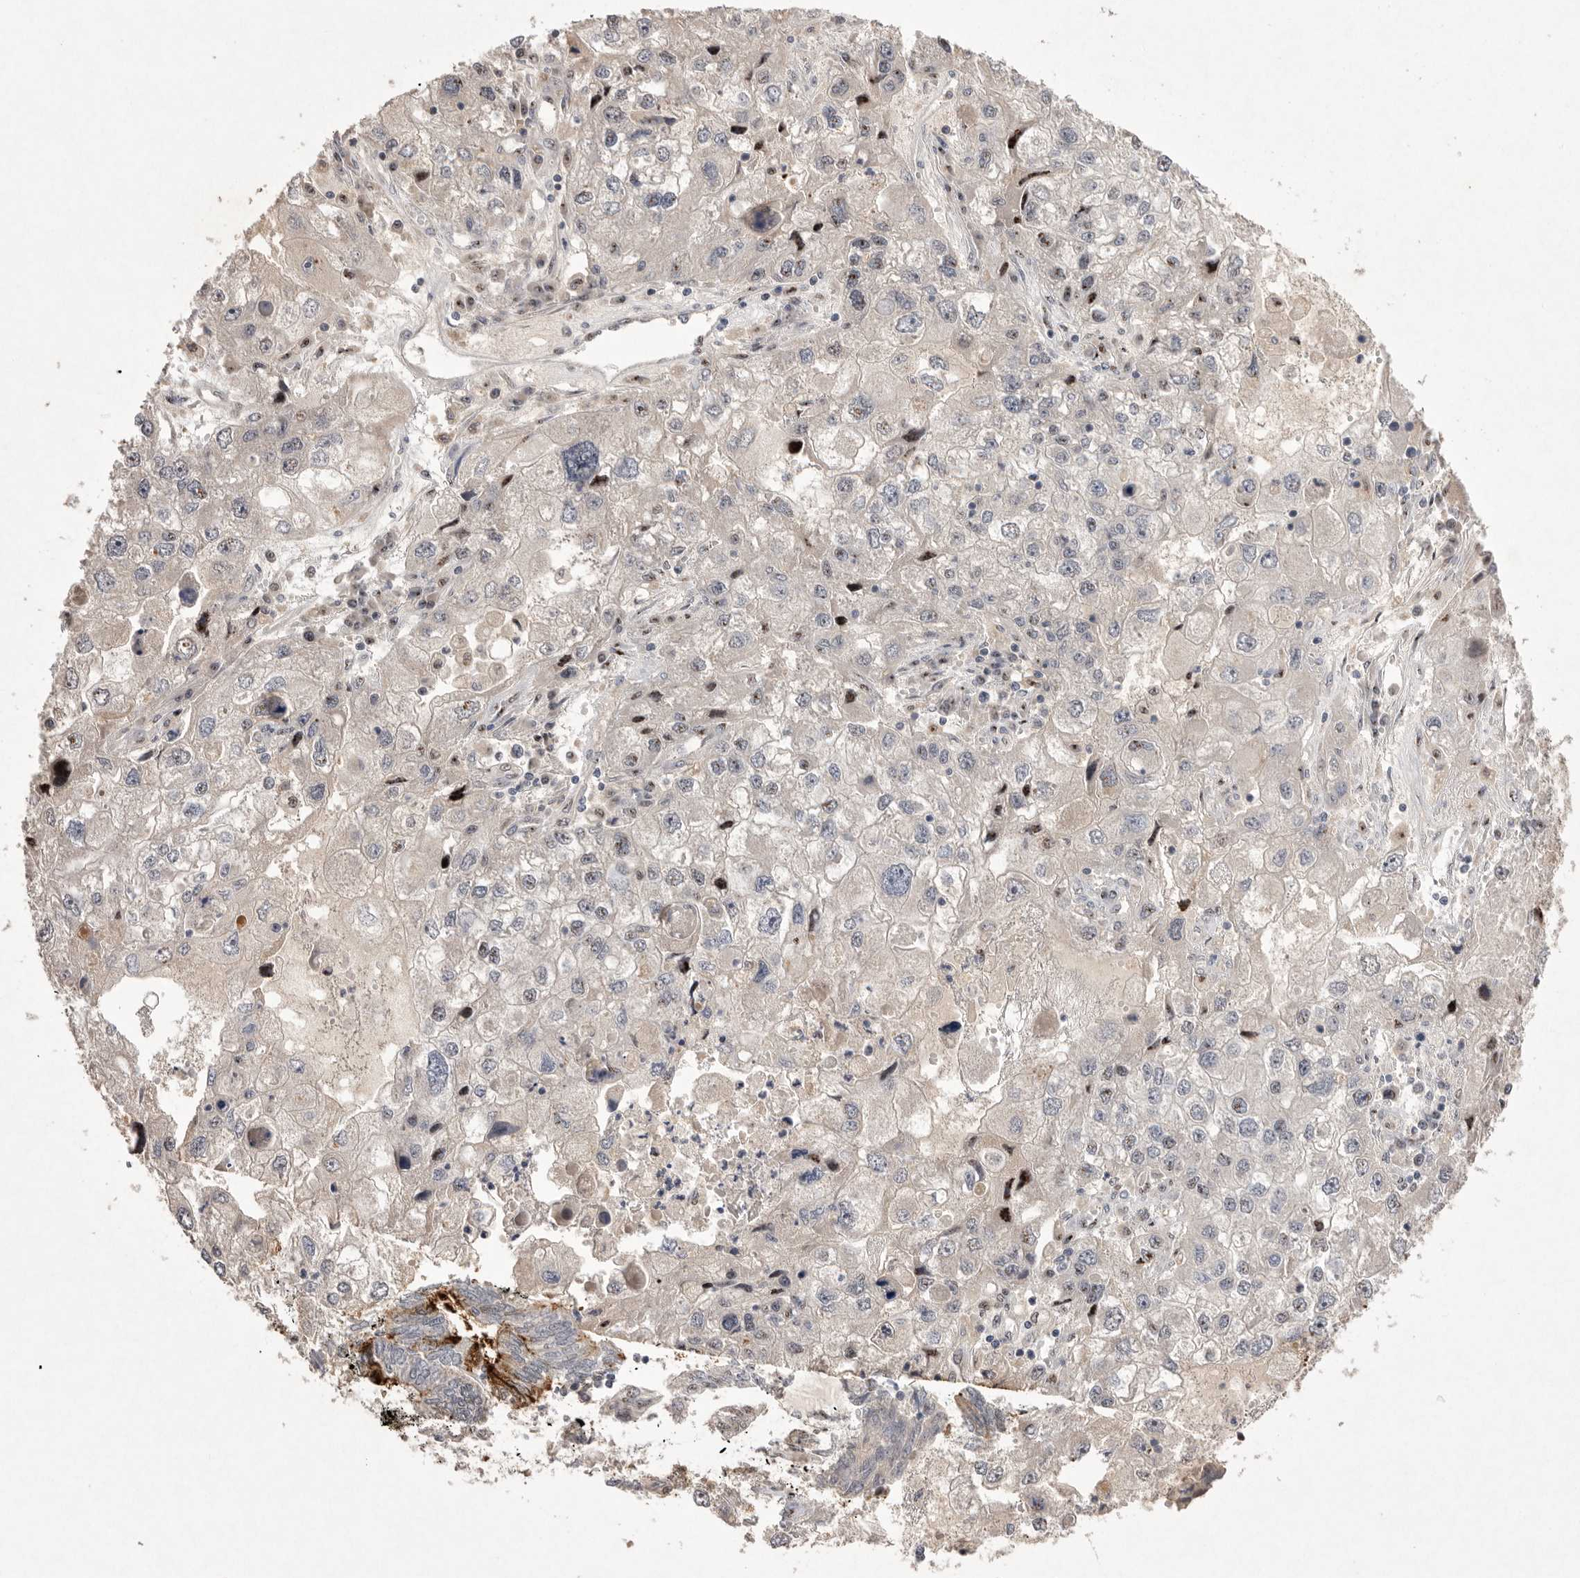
{"staining": {"intensity": "negative", "quantity": "none", "location": "none"}, "tissue": "endometrial cancer", "cell_type": "Tumor cells", "image_type": "cancer", "snomed": [{"axis": "morphology", "description": "Adenocarcinoma, NOS"}, {"axis": "topography", "description": "Uterus"}], "caption": "IHC photomicrograph of neoplastic tissue: human endometrial cancer stained with DAB exhibits no significant protein positivity in tumor cells. (IHC, brightfield microscopy, high magnification).", "gene": "HUS1", "patient": {"sex": "female", "age": 77}}